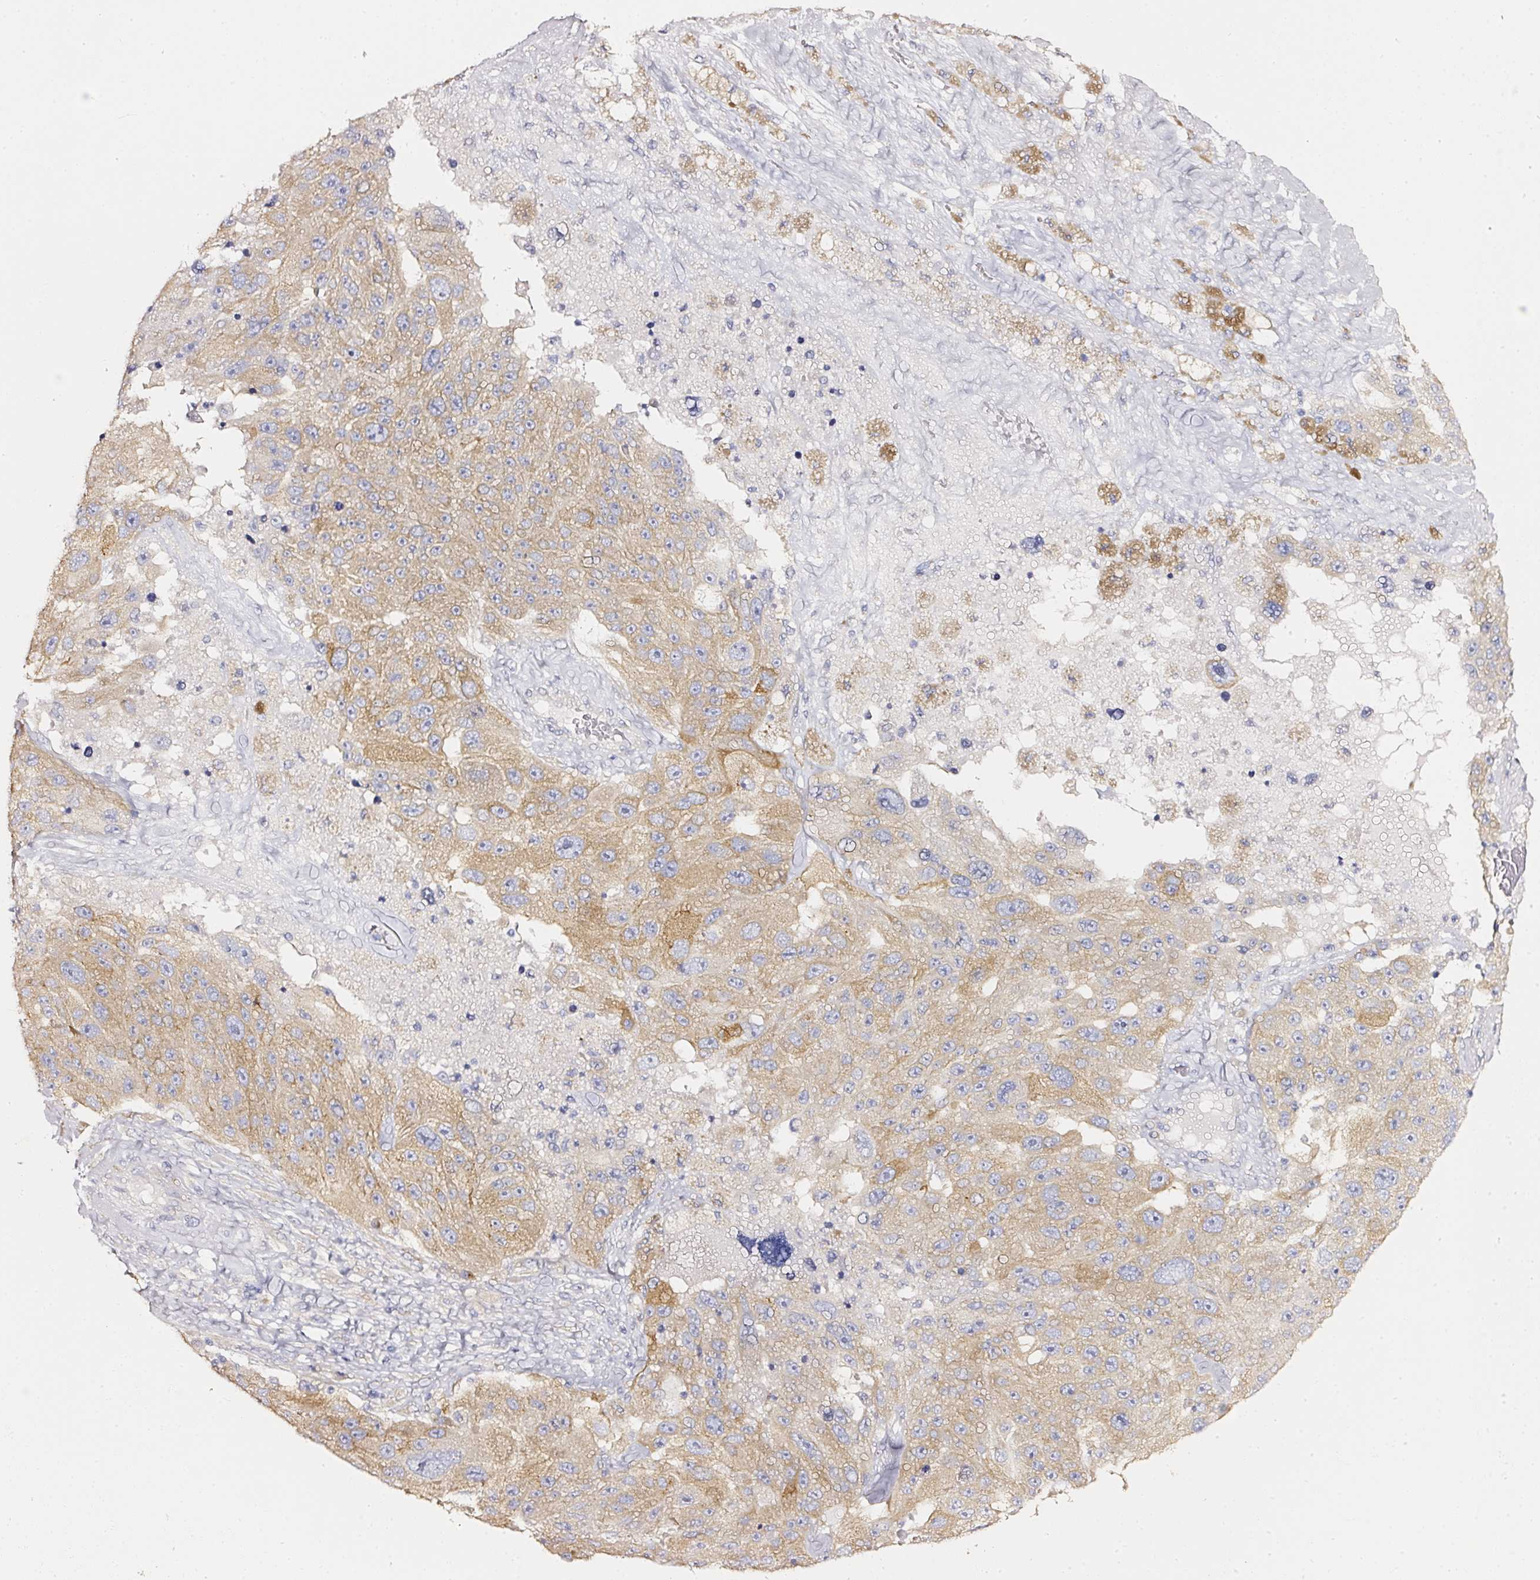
{"staining": {"intensity": "moderate", "quantity": ">75%", "location": "cytoplasmic/membranous"}, "tissue": "melanoma", "cell_type": "Tumor cells", "image_type": "cancer", "snomed": [{"axis": "morphology", "description": "Malignant melanoma, Metastatic site"}, {"axis": "topography", "description": "Lymph node"}], "caption": "Immunohistochemistry (IHC) histopathology image of human malignant melanoma (metastatic site) stained for a protein (brown), which reveals medium levels of moderate cytoplasmic/membranous staining in approximately >75% of tumor cells.", "gene": "PDXDC1", "patient": {"sex": "male", "age": 62}}